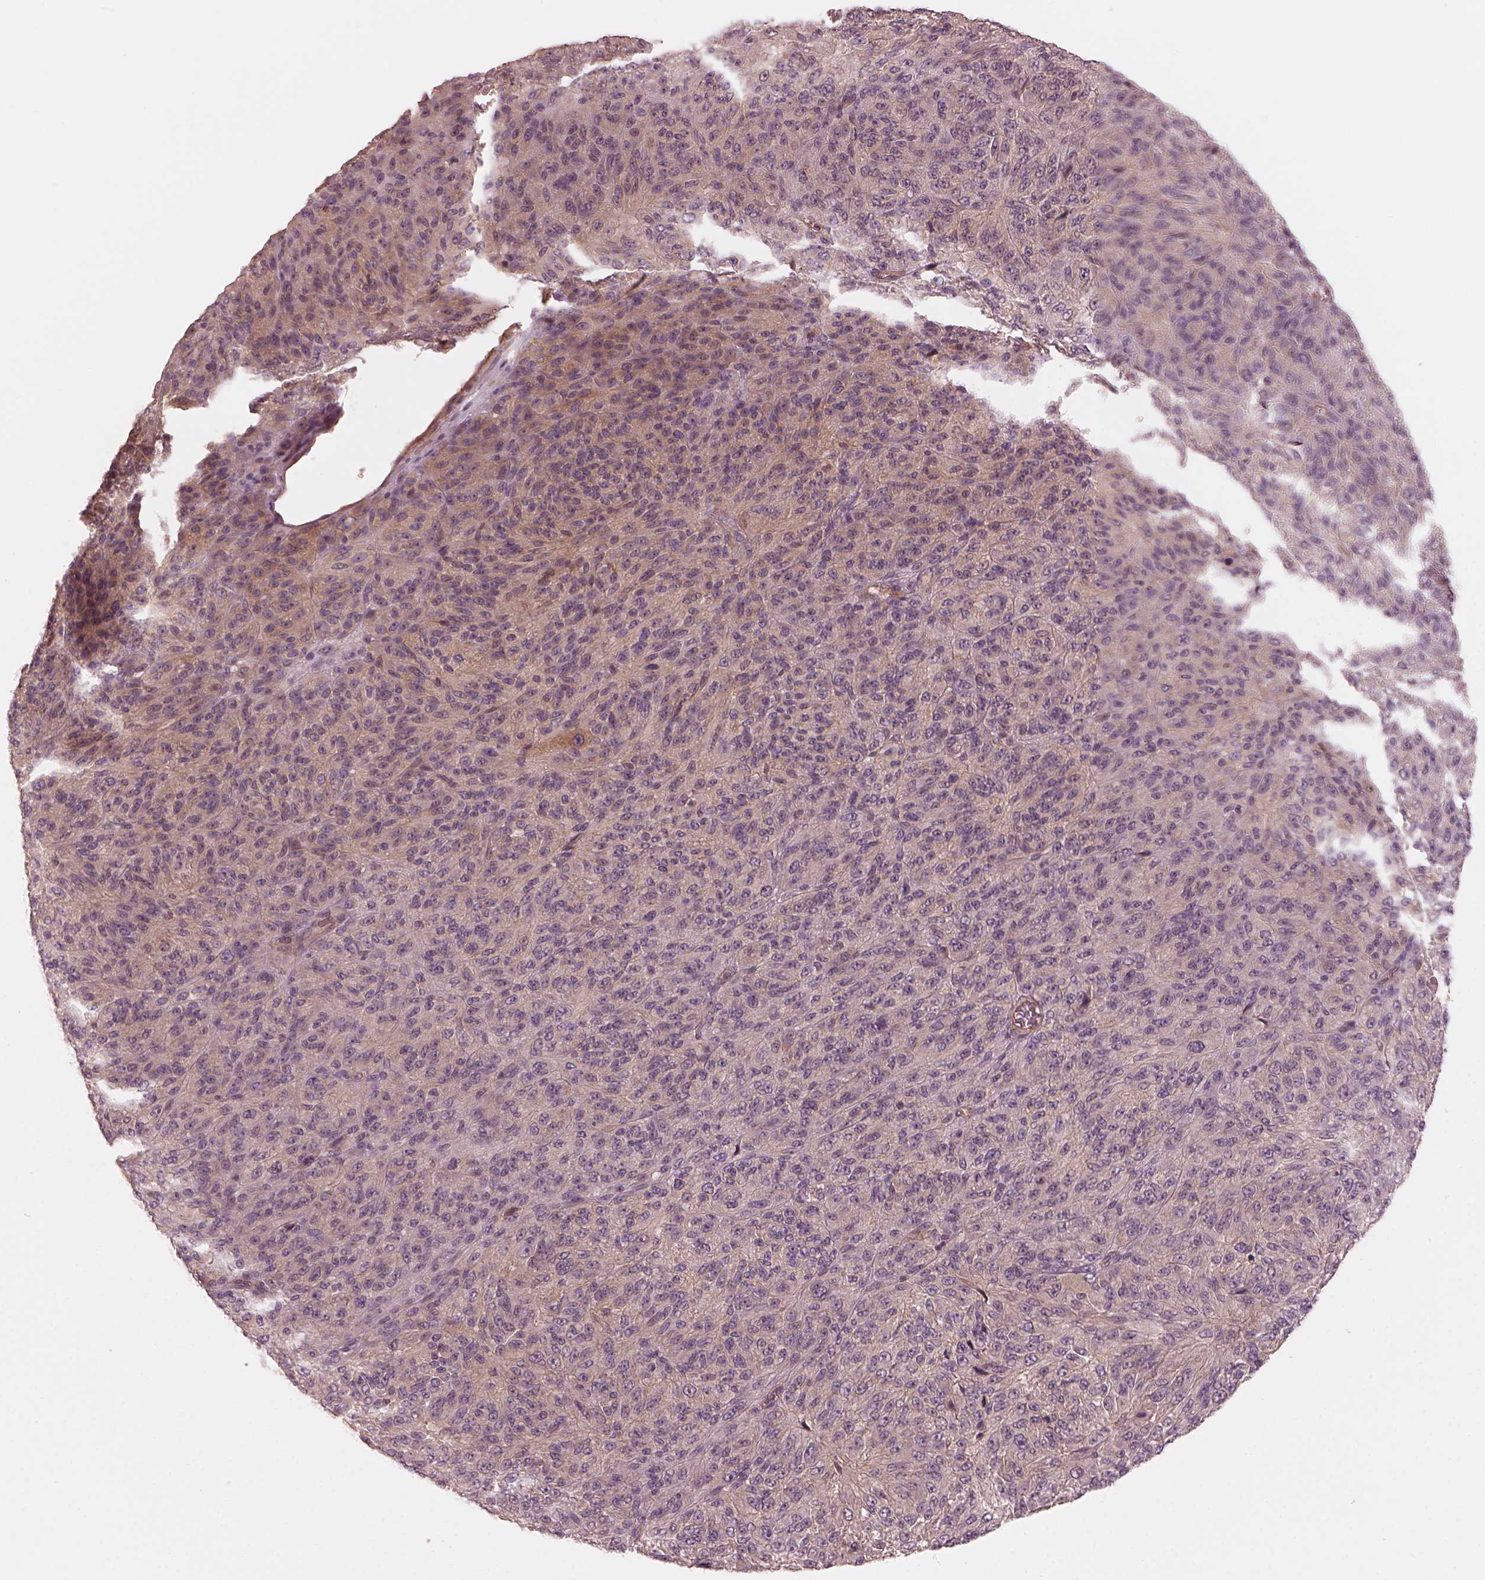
{"staining": {"intensity": "weak", "quantity": "<25%", "location": "cytoplasmic/membranous"}, "tissue": "melanoma", "cell_type": "Tumor cells", "image_type": "cancer", "snomed": [{"axis": "morphology", "description": "Malignant melanoma, Metastatic site"}, {"axis": "topography", "description": "Brain"}], "caption": "Protein analysis of malignant melanoma (metastatic site) reveals no significant expression in tumor cells. Nuclei are stained in blue.", "gene": "FAM107B", "patient": {"sex": "female", "age": 56}}